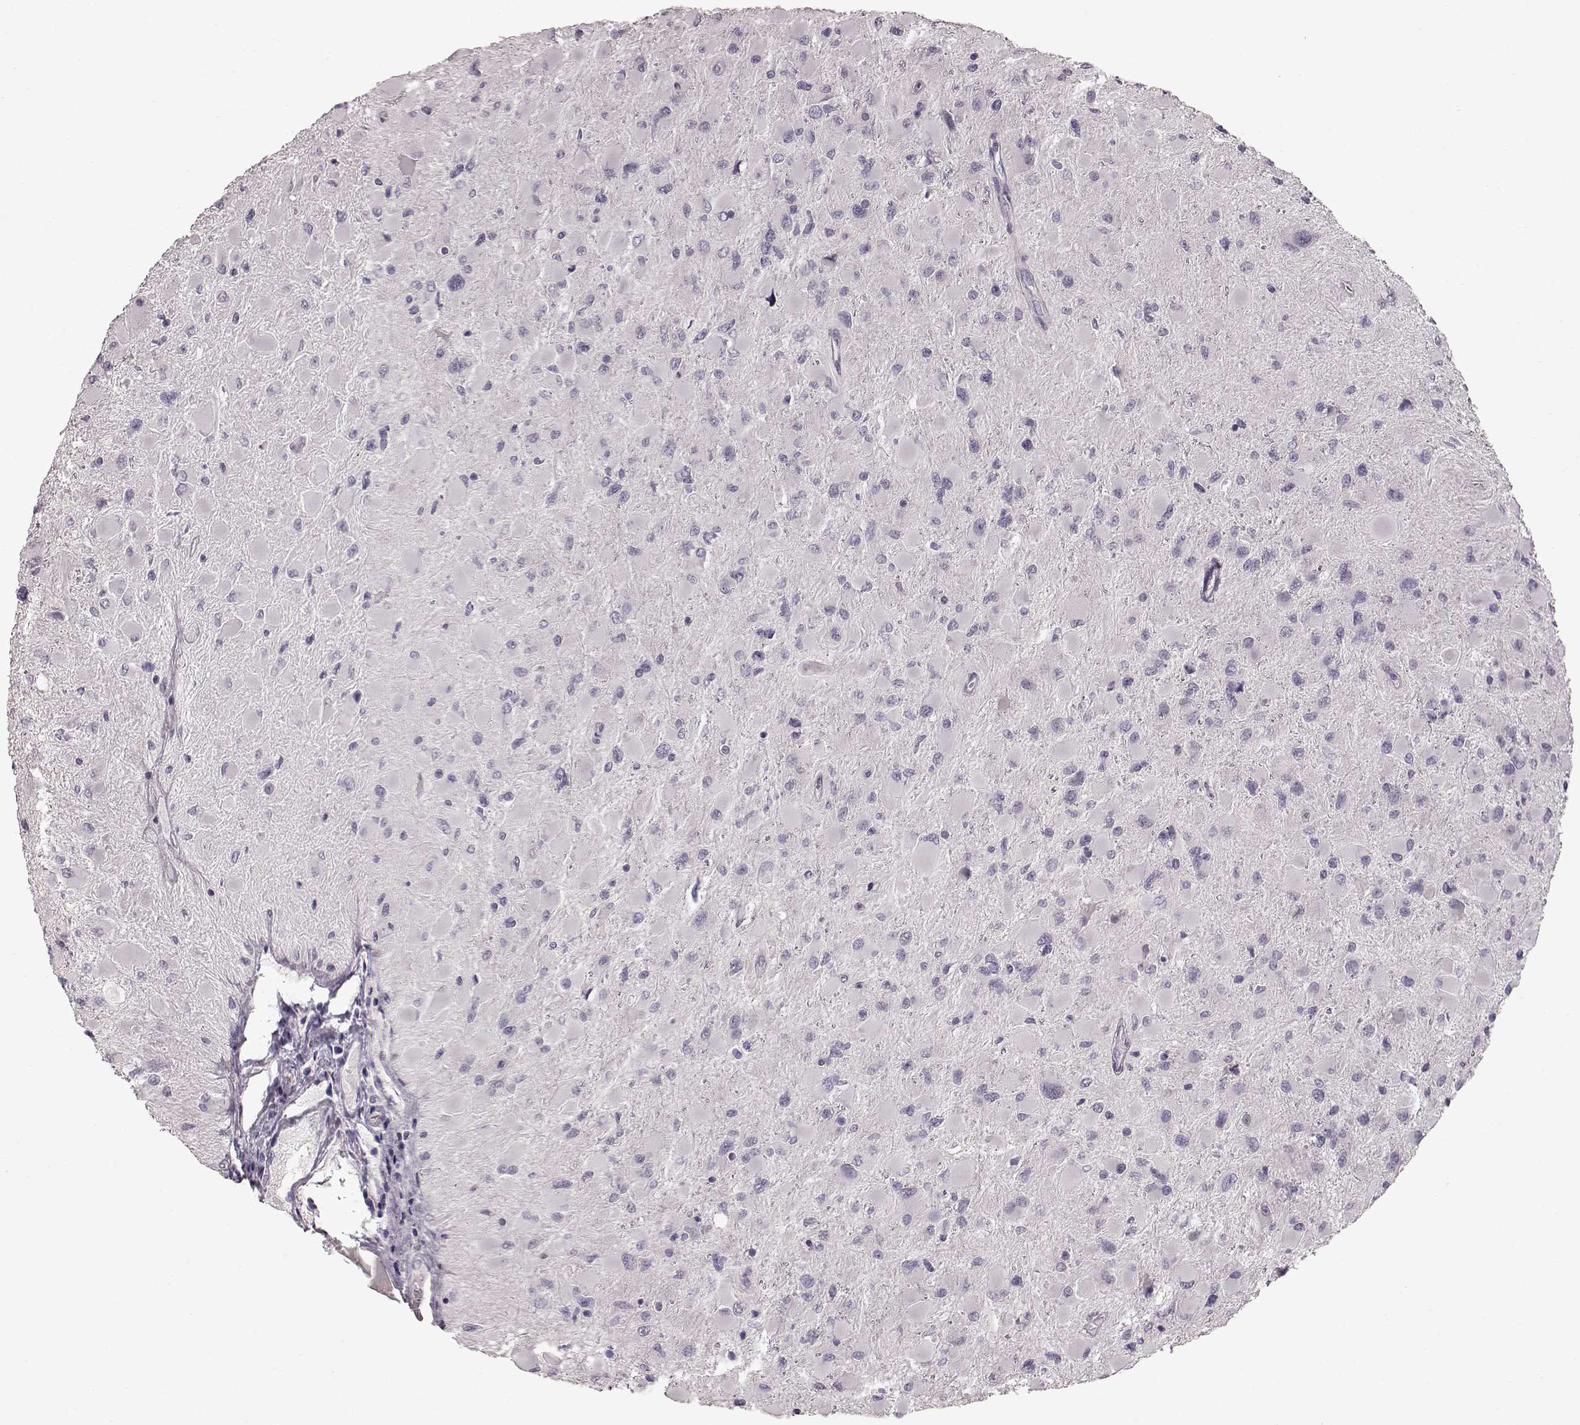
{"staining": {"intensity": "negative", "quantity": "none", "location": "none"}, "tissue": "glioma", "cell_type": "Tumor cells", "image_type": "cancer", "snomed": [{"axis": "morphology", "description": "Glioma, malignant, High grade"}, {"axis": "topography", "description": "Cerebral cortex"}], "caption": "Immunohistochemical staining of human glioma reveals no significant positivity in tumor cells. (DAB immunohistochemistry (IHC) visualized using brightfield microscopy, high magnification).", "gene": "FUT4", "patient": {"sex": "female", "age": 36}}